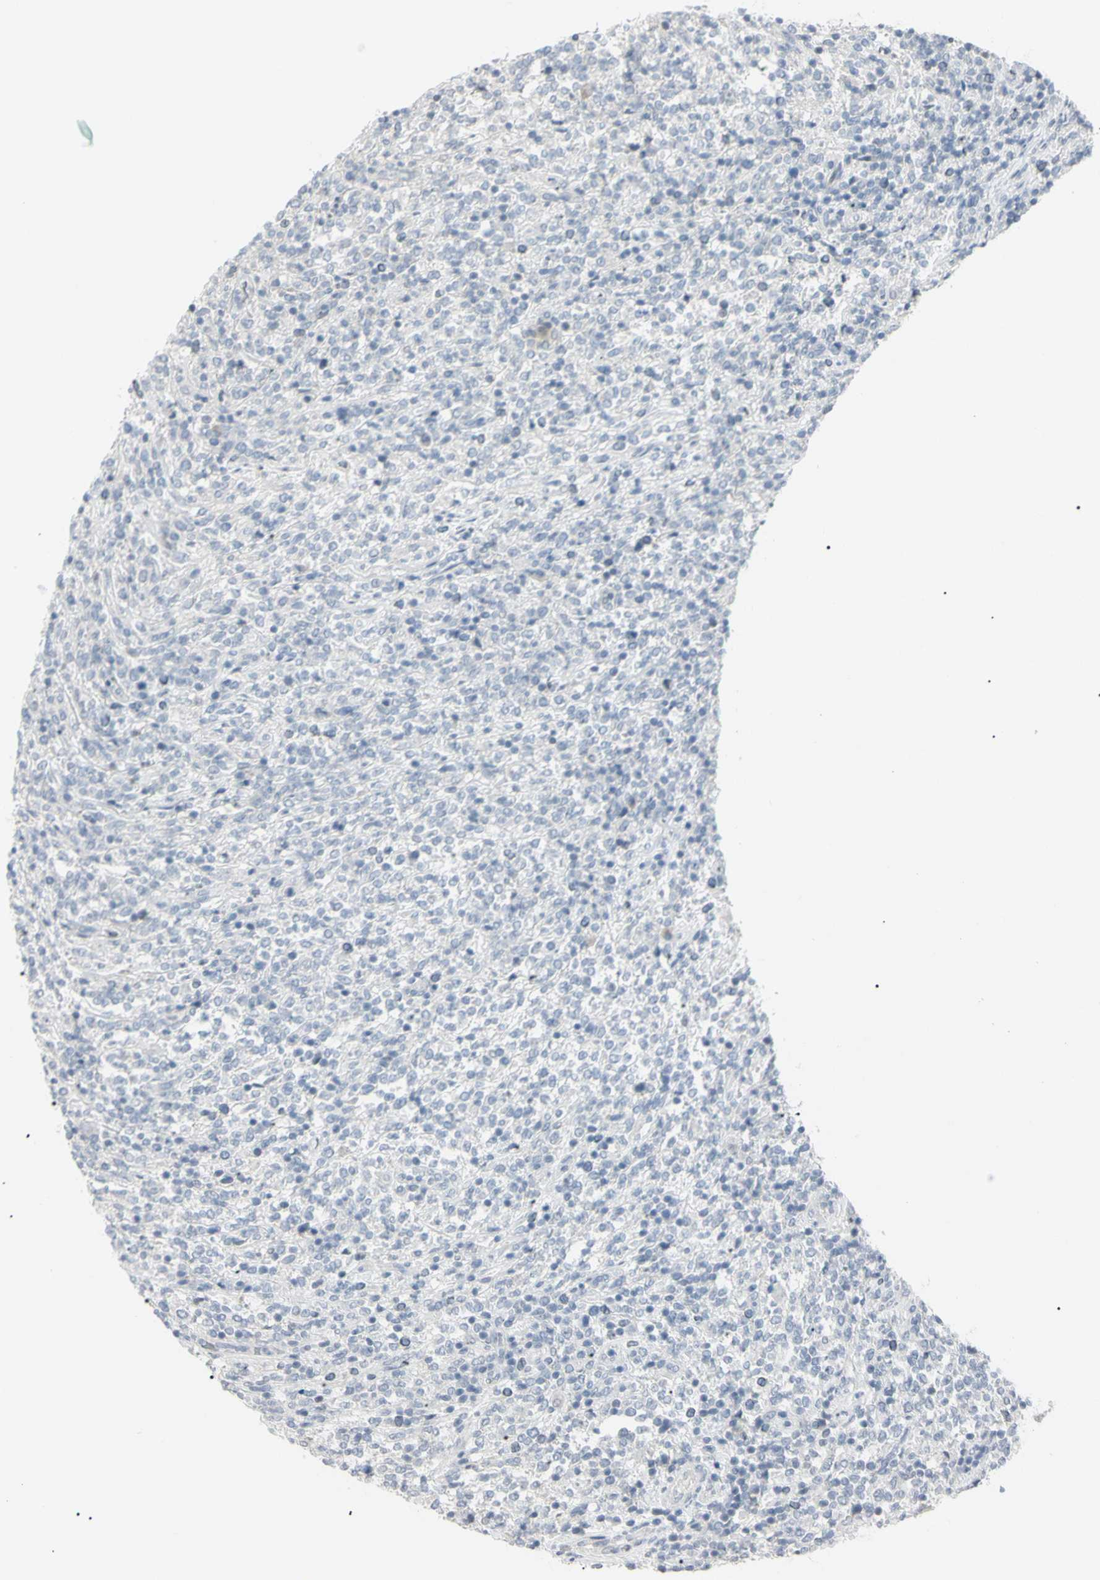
{"staining": {"intensity": "negative", "quantity": "none", "location": "none"}, "tissue": "lymphoma", "cell_type": "Tumor cells", "image_type": "cancer", "snomed": [{"axis": "morphology", "description": "Malignant lymphoma, non-Hodgkin's type, High grade"}, {"axis": "topography", "description": "Soft tissue"}], "caption": "Tumor cells are negative for protein expression in human lymphoma.", "gene": "PIP", "patient": {"sex": "male", "age": 18}}